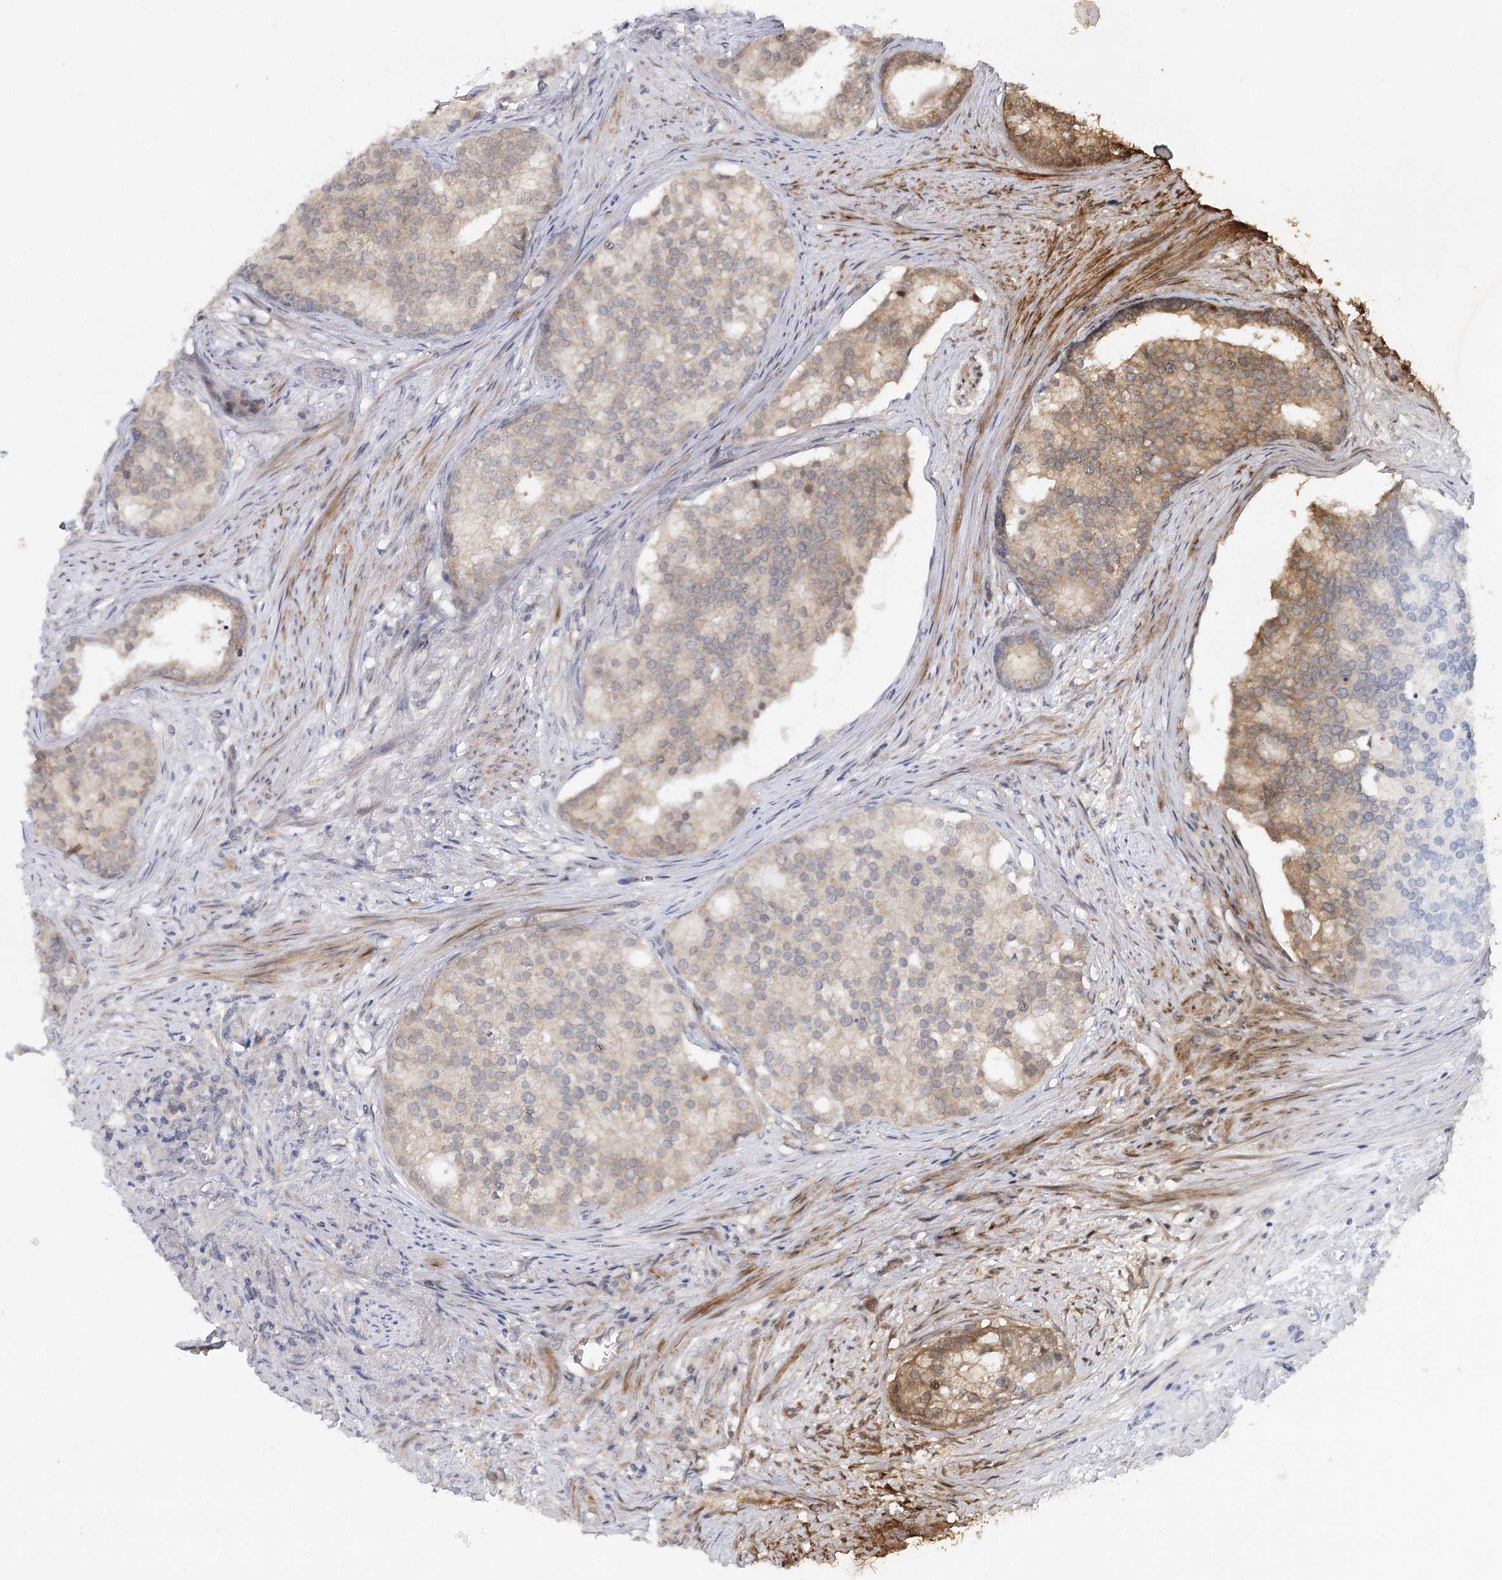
{"staining": {"intensity": "moderate", "quantity": "25%-75%", "location": "cytoplasmic/membranous"}, "tissue": "prostate cancer", "cell_type": "Tumor cells", "image_type": "cancer", "snomed": [{"axis": "morphology", "description": "Adenocarcinoma, Low grade"}, {"axis": "topography", "description": "Prostate"}], "caption": "Moderate cytoplasmic/membranous expression is seen in approximately 25%-75% of tumor cells in prostate cancer (adenocarcinoma (low-grade)). The staining was performed using DAB (3,3'-diaminobenzidine) to visualize the protein expression in brown, while the nuclei were stained in blue with hematoxylin (Magnification: 20x).", "gene": "AP3B1", "patient": {"sex": "male", "age": 71}}